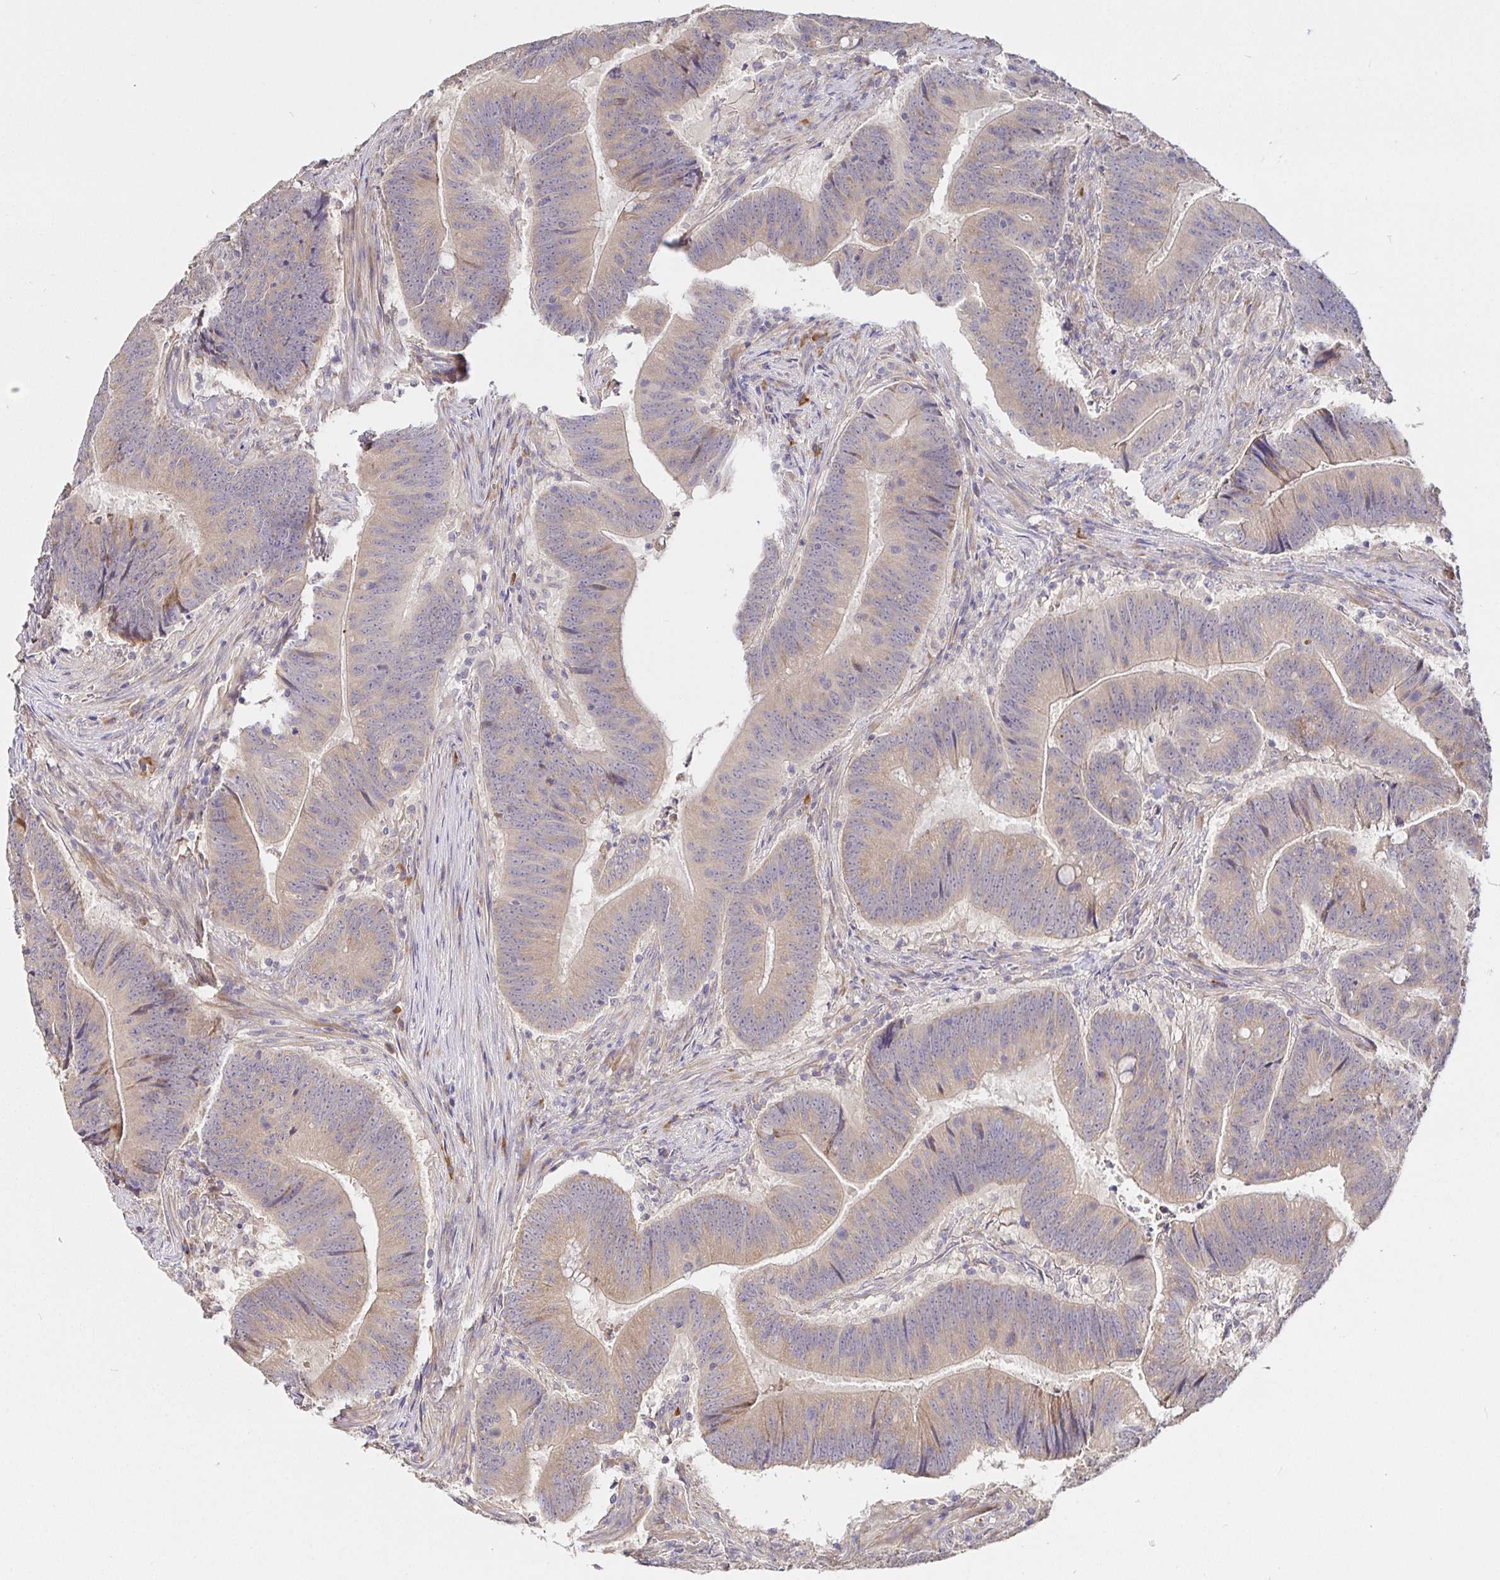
{"staining": {"intensity": "weak", "quantity": ">75%", "location": "cytoplasmic/membranous"}, "tissue": "colorectal cancer", "cell_type": "Tumor cells", "image_type": "cancer", "snomed": [{"axis": "morphology", "description": "Adenocarcinoma, NOS"}, {"axis": "topography", "description": "Colon"}], "caption": "Protein expression analysis of human colorectal cancer reveals weak cytoplasmic/membranous positivity in about >75% of tumor cells. The protein is shown in brown color, while the nuclei are stained blue.", "gene": "ZDHHC11", "patient": {"sex": "female", "age": 87}}